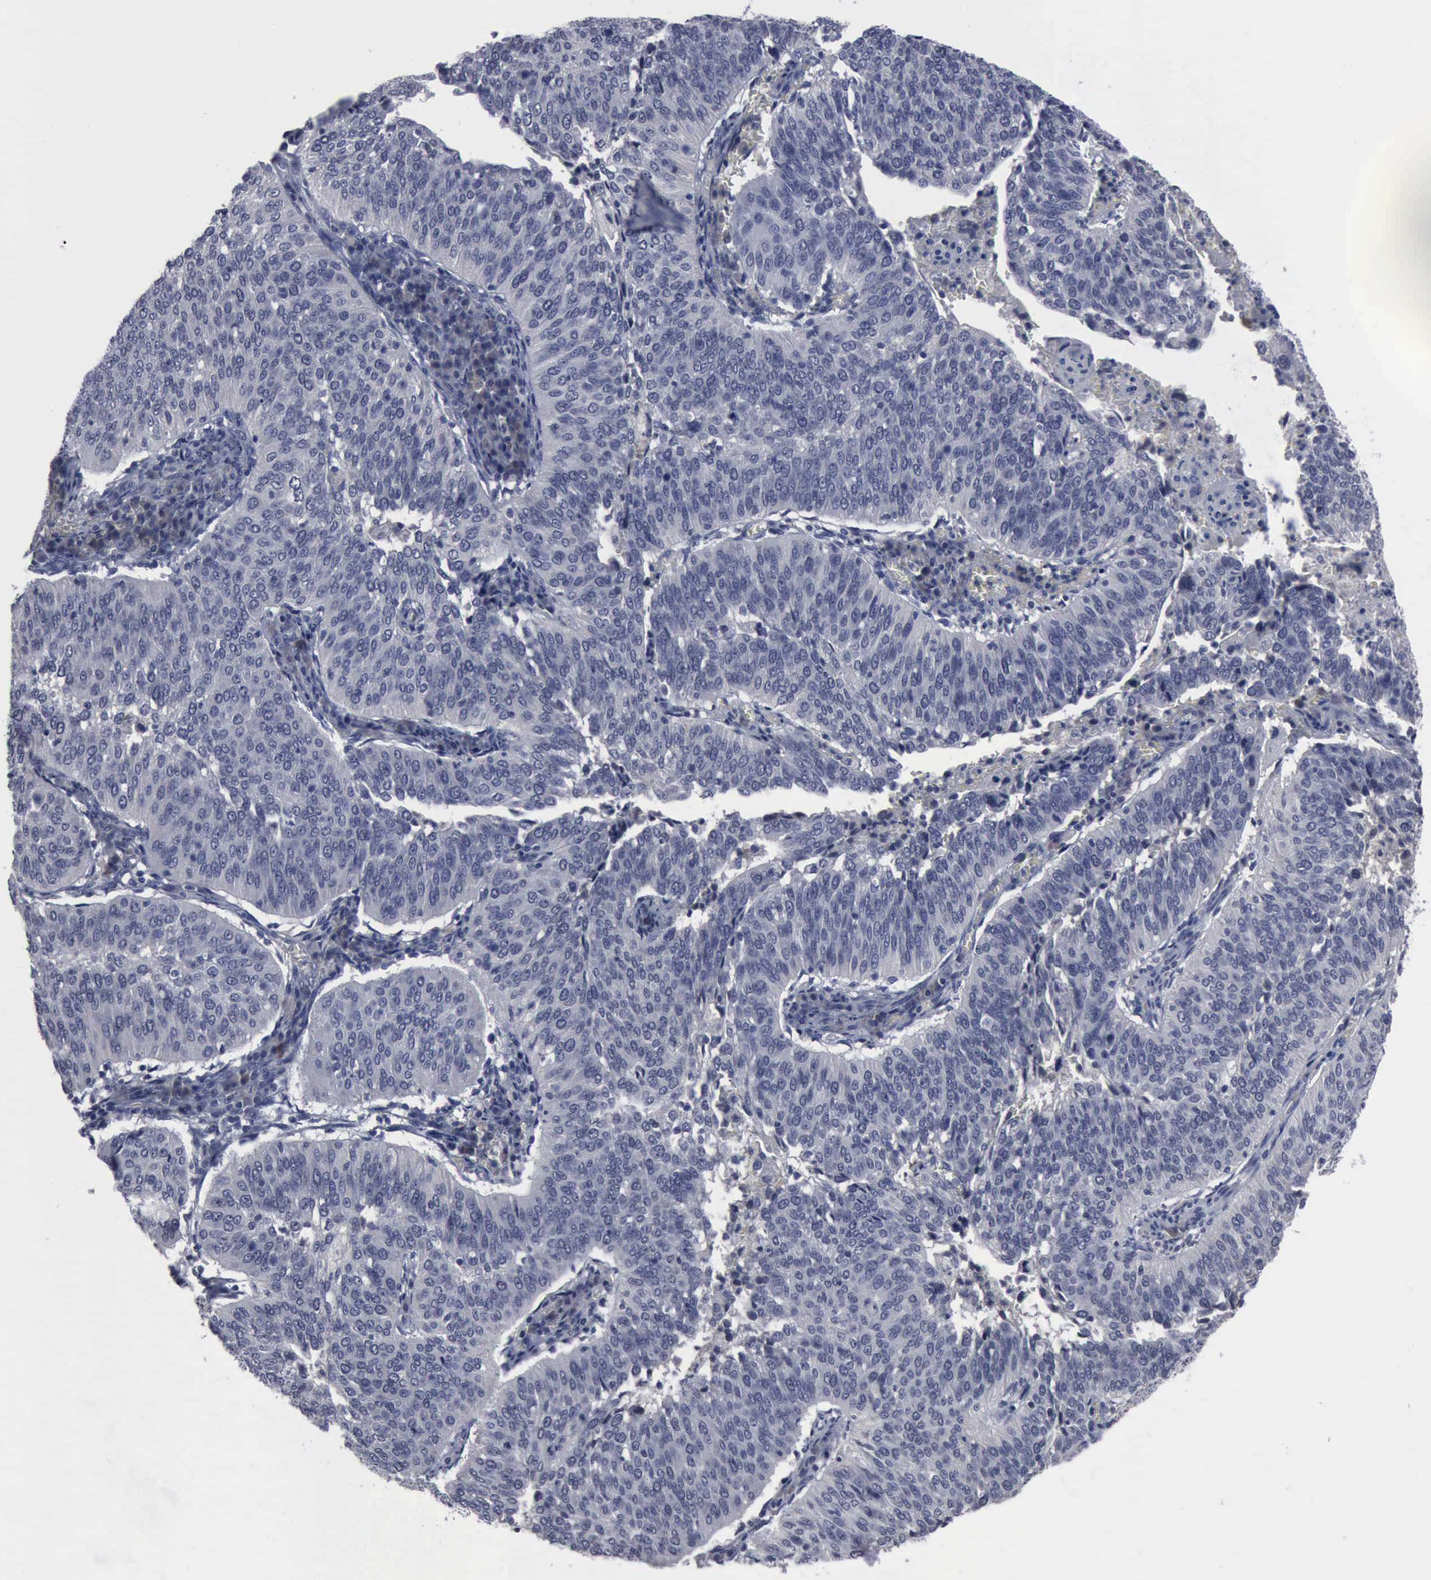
{"staining": {"intensity": "negative", "quantity": "none", "location": "none"}, "tissue": "cervical cancer", "cell_type": "Tumor cells", "image_type": "cancer", "snomed": [{"axis": "morphology", "description": "Squamous cell carcinoma, NOS"}, {"axis": "topography", "description": "Cervix"}], "caption": "Tumor cells are negative for protein expression in human squamous cell carcinoma (cervical).", "gene": "MYO18B", "patient": {"sex": "female", "age": 39}}